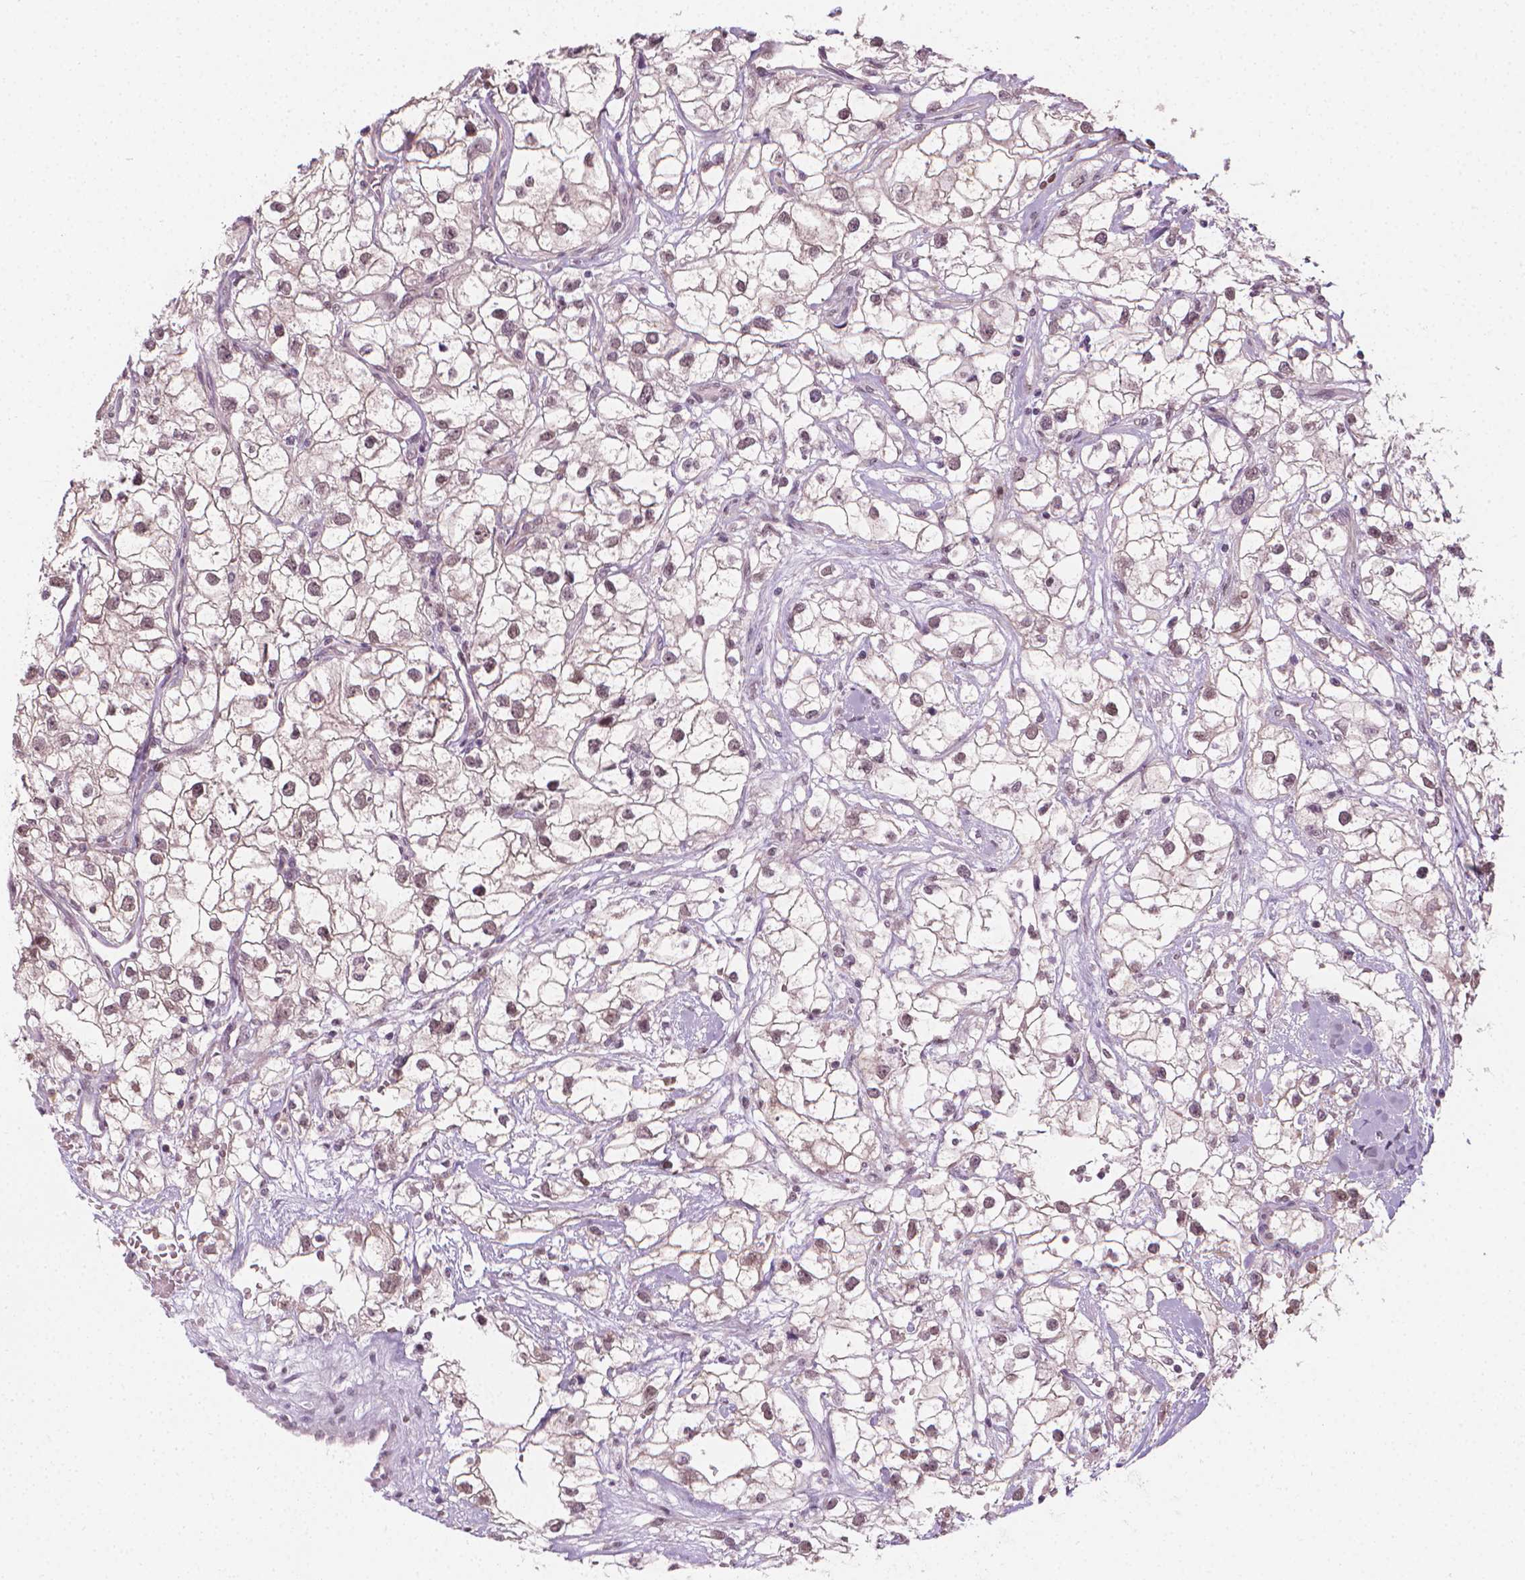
{"staining": {"intensity": "weak", "quantity": "25%-75%", "location": "nuclear"}, "tissue": "renal cancer", "cell_type": "Tumor cells", "image_type": "cancer", "snomed": [{"axis": "morphology", "description": "Adenocarcinoma, NOS"}, {"axis": "topography", "description": "Kidney"}], "caption": "Protein analysis of renal adenocarcinoma tissue displays weak nuclear staining in approximately 25%-75% of tumor cells.", "gene": "CDKN1C", "patient": {"sex": "male", "age": 59}}